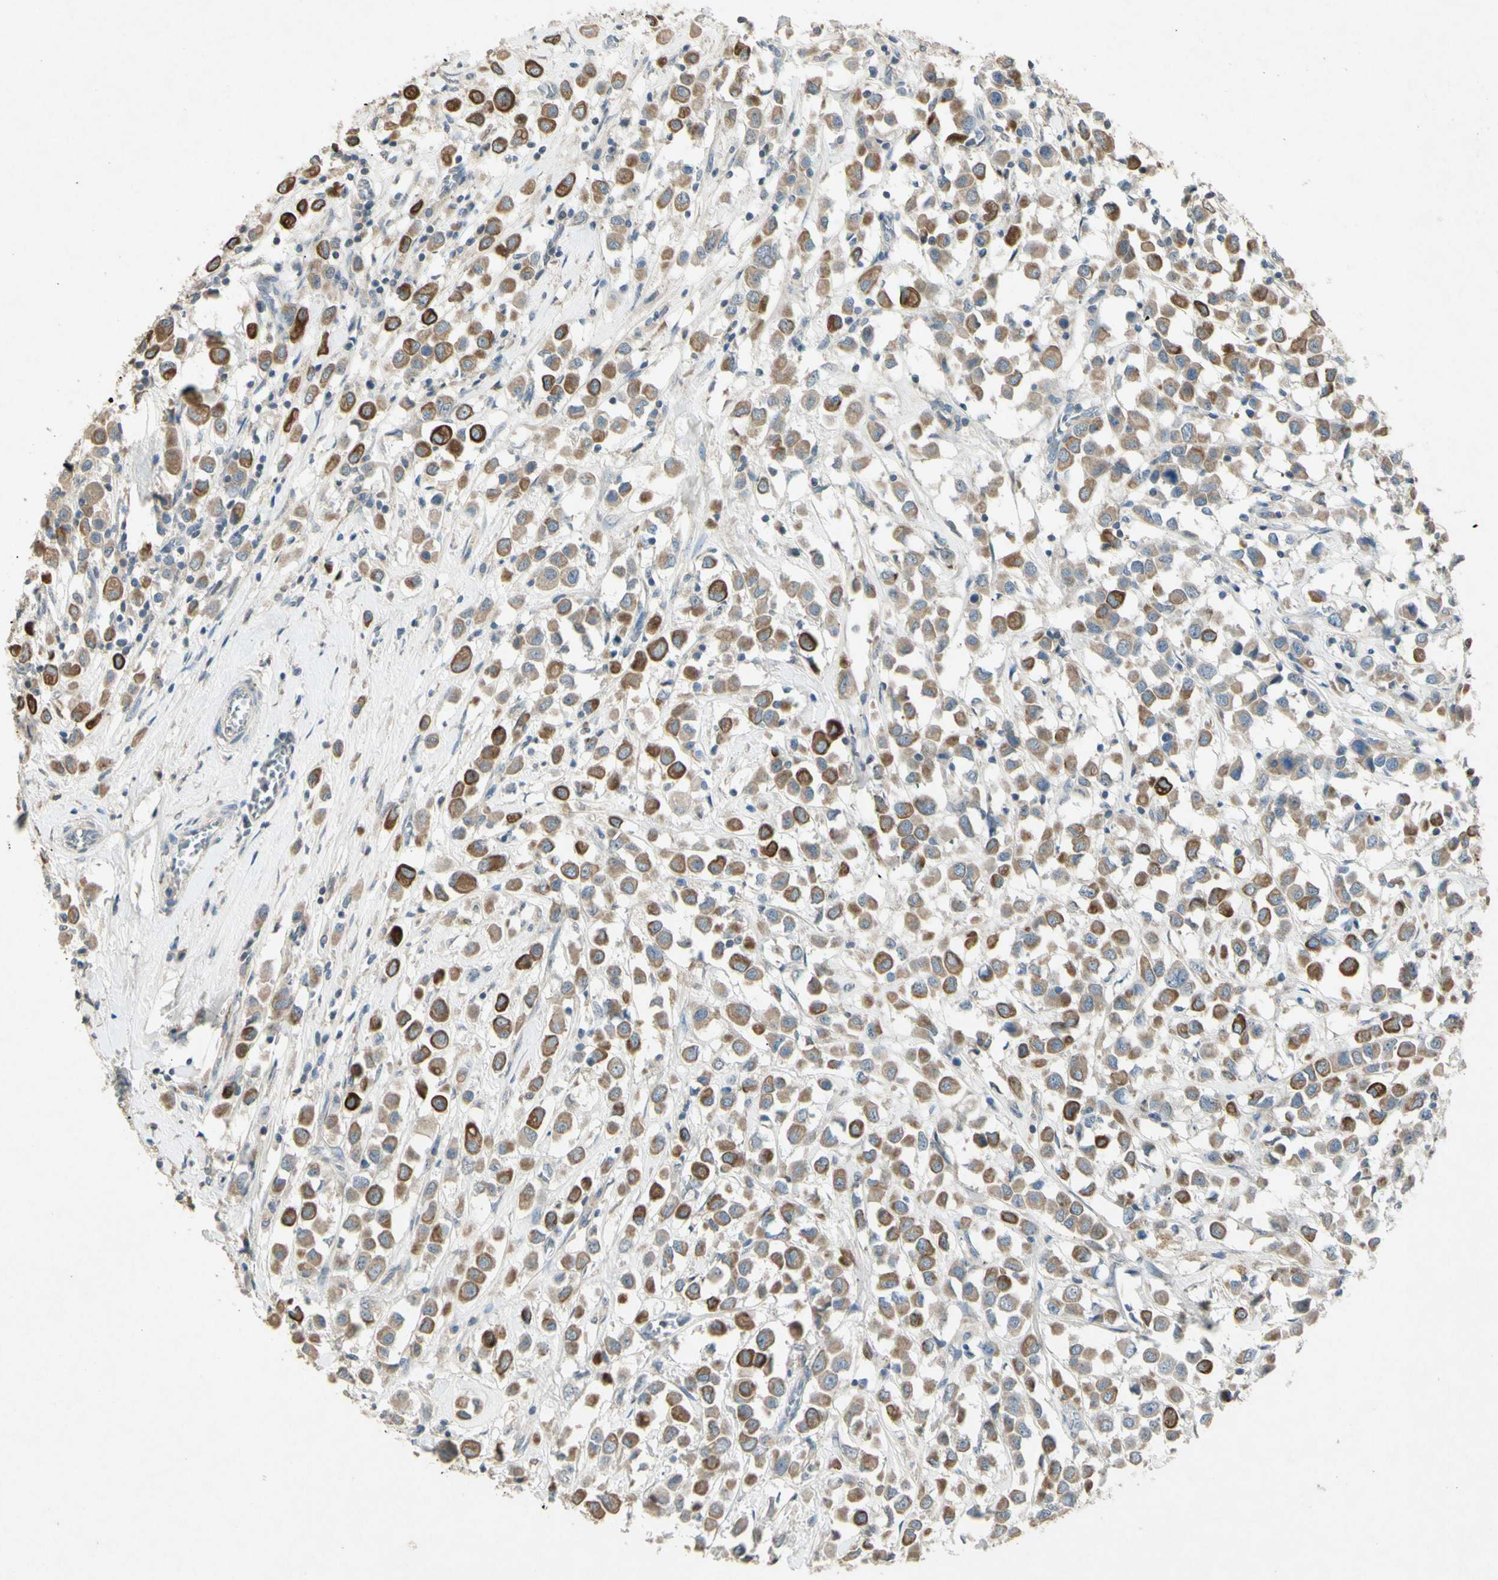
{"staining": {"intensity": "strong", "quantity": ">75%", "location": "cytoplasmic/membranous"}, "tissue": "breast cancer", "cell_type": "Tumor cells", "image_type": "cancer", "snomed": [{"axis": "morphology", "description": "Duct carcinoma"}, {"axis": "topography", "description": "Breast"}], "caption": "Breast cancer (intraductal carcinoma) tissue shows strong cytoplasmic/membranous staining in approximately >75% of tumor cells Nuclei are stained in blue.", "gene": "TIMM21", "patient": {"sex": "female", "age": 61}}